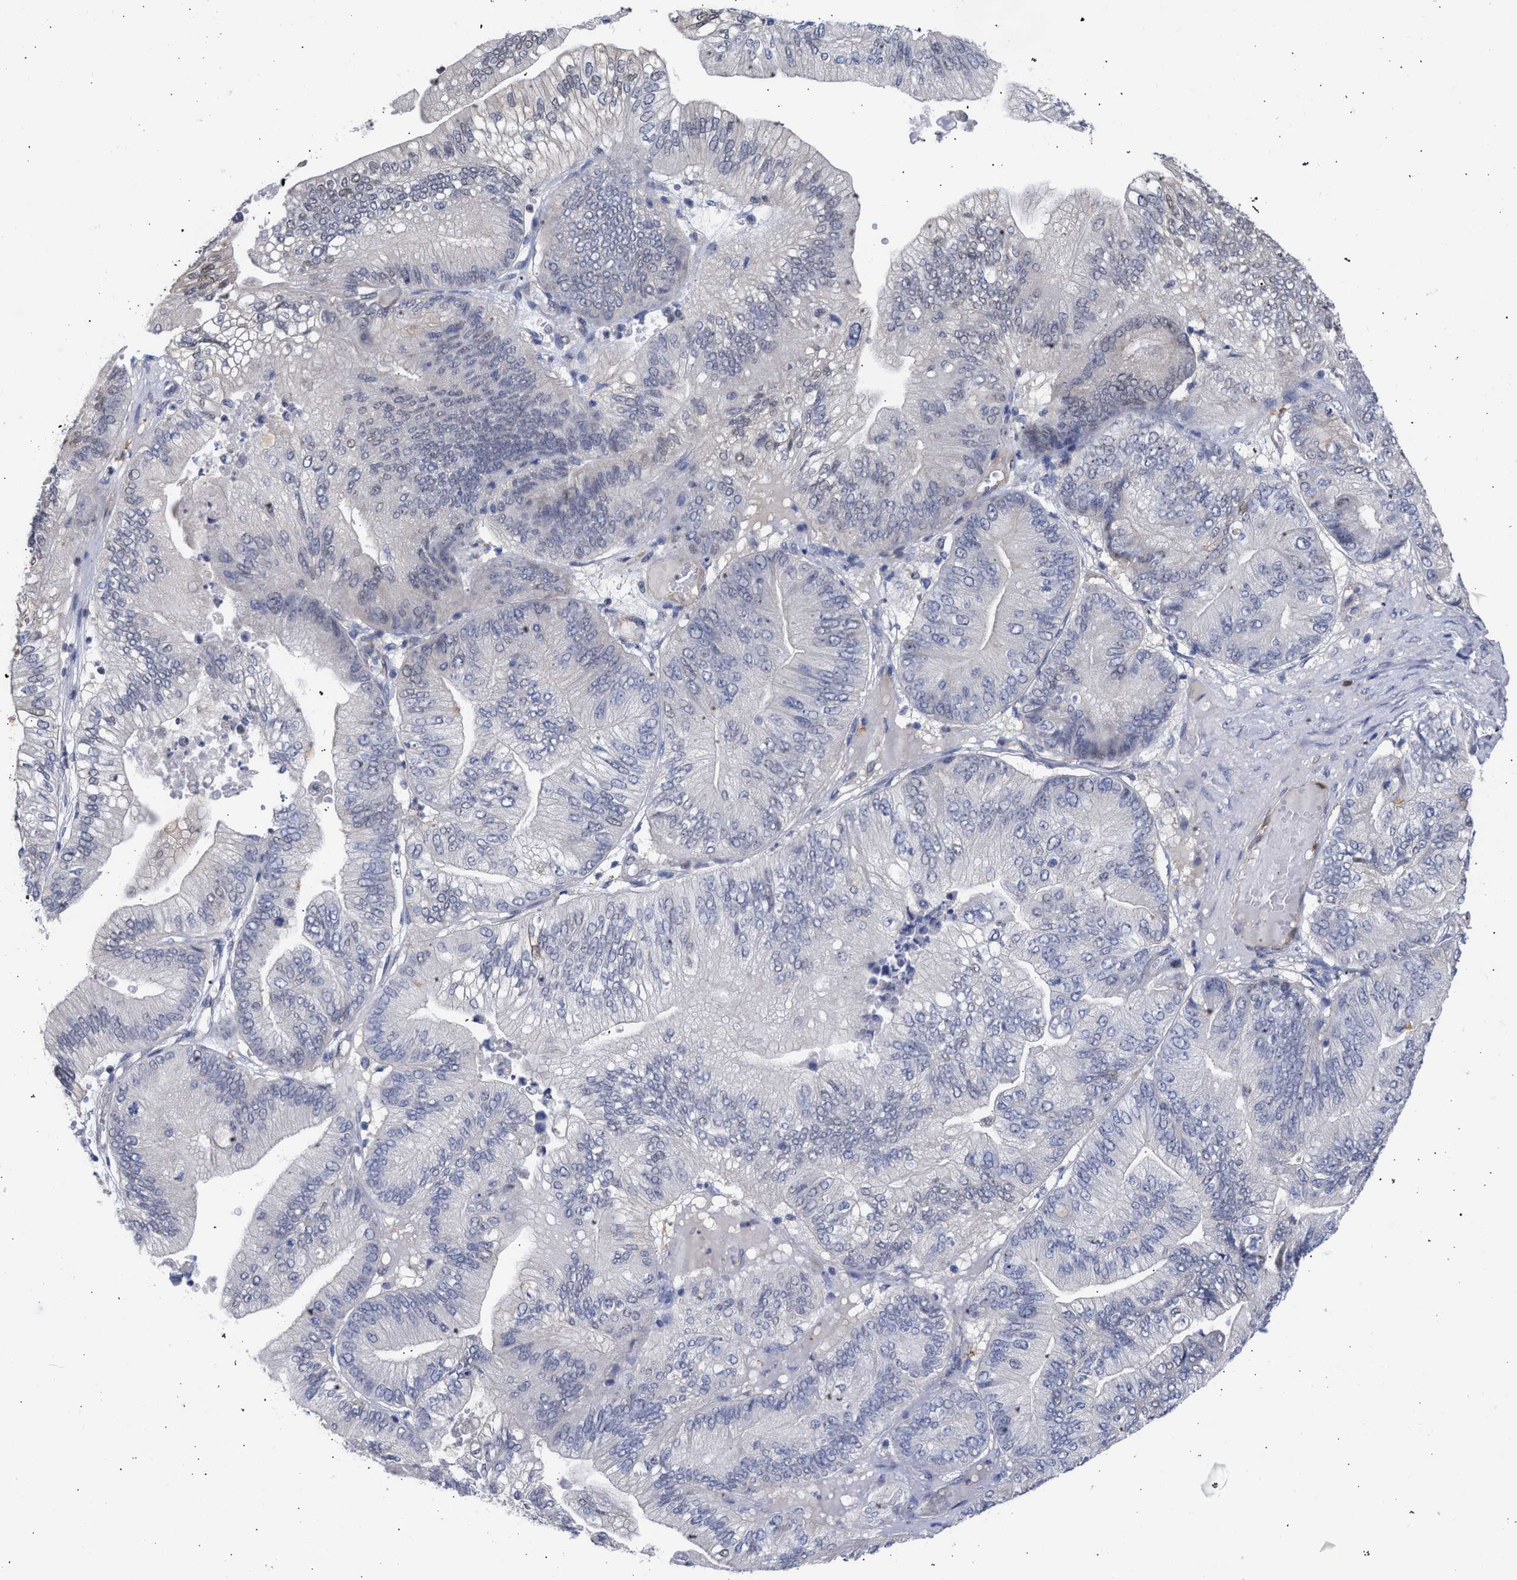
{"staining": {"intensity": "negative", "quantity": "none", "location": "none"}, "tissue": "ovarian cancer", "cell_type": "Tumor cells", "image_type": "cancer", "snomed": [{"axis": "morphology", "description": "Cystadenocarcinoma, mucinous, NOS"}, {"axis": "topography", "description": "Ovary"}], "caption": "Ovarian cancer was stained to show a protein in brown. There is no significant staining in tumor cells.", "gene": "THRA", "patient": {"sex": "female", "age": 61}}